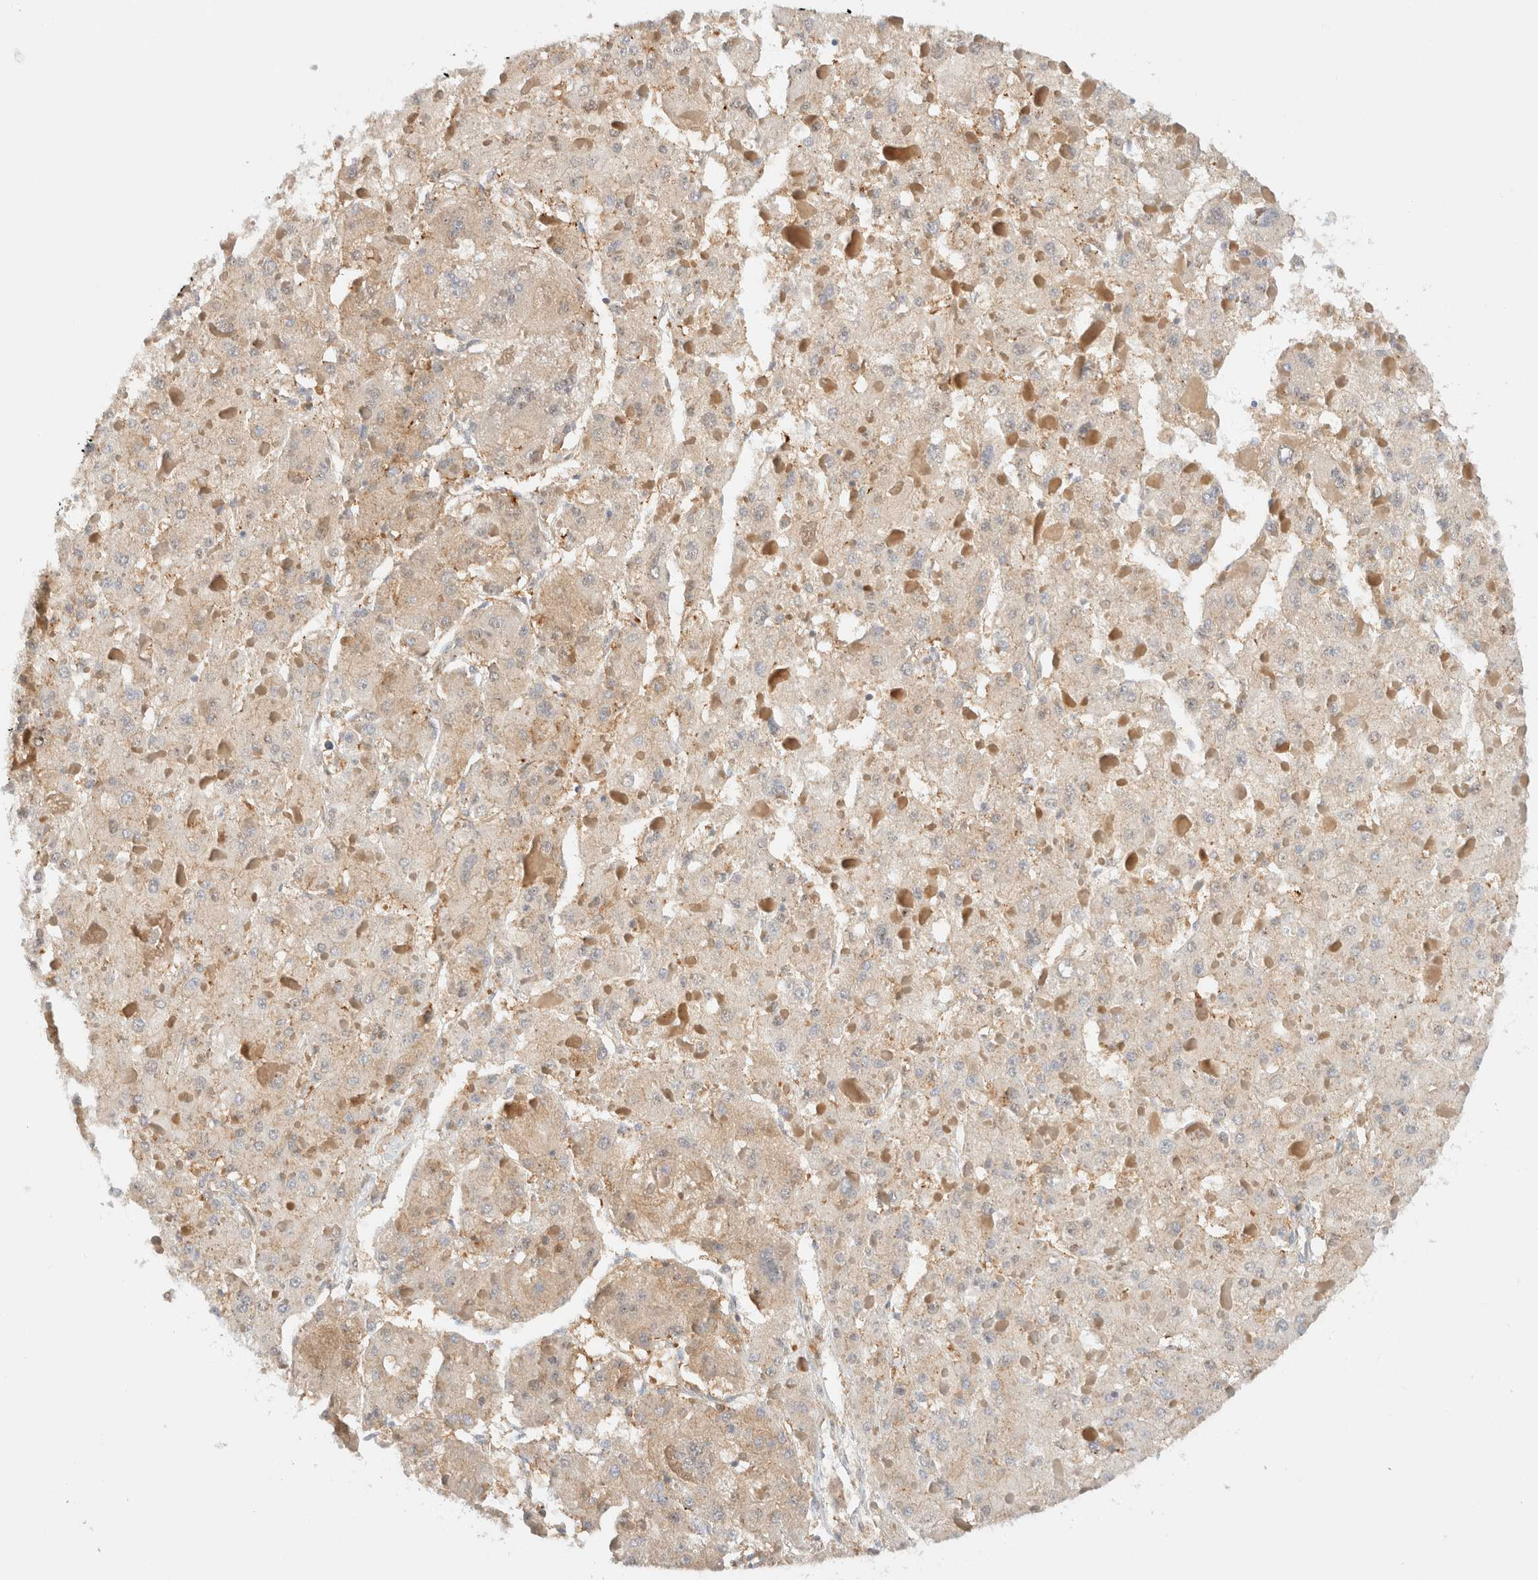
{"staining": {"intensity": "weak", "quantity": "<25%", "location": "cytoplasmic/membranous"}, "tissue": "liver cancer", "cell_type": "Tumor cells", "image_type": "cancer", "snomed": [{"axis": "morphology", "description": "Carcinoma, Hepatocellular, NOS"}, {"axis": "topography", "description": "Liver"}], "caption": "An immunohistochemistry image of hepatocellular carcinoma (liver) is shown. There is no staining in tumor cells of hepatocellular carcinoma (liver).", "gene": "RABEP1", "patient": {"sex": "female", "age": 73}}